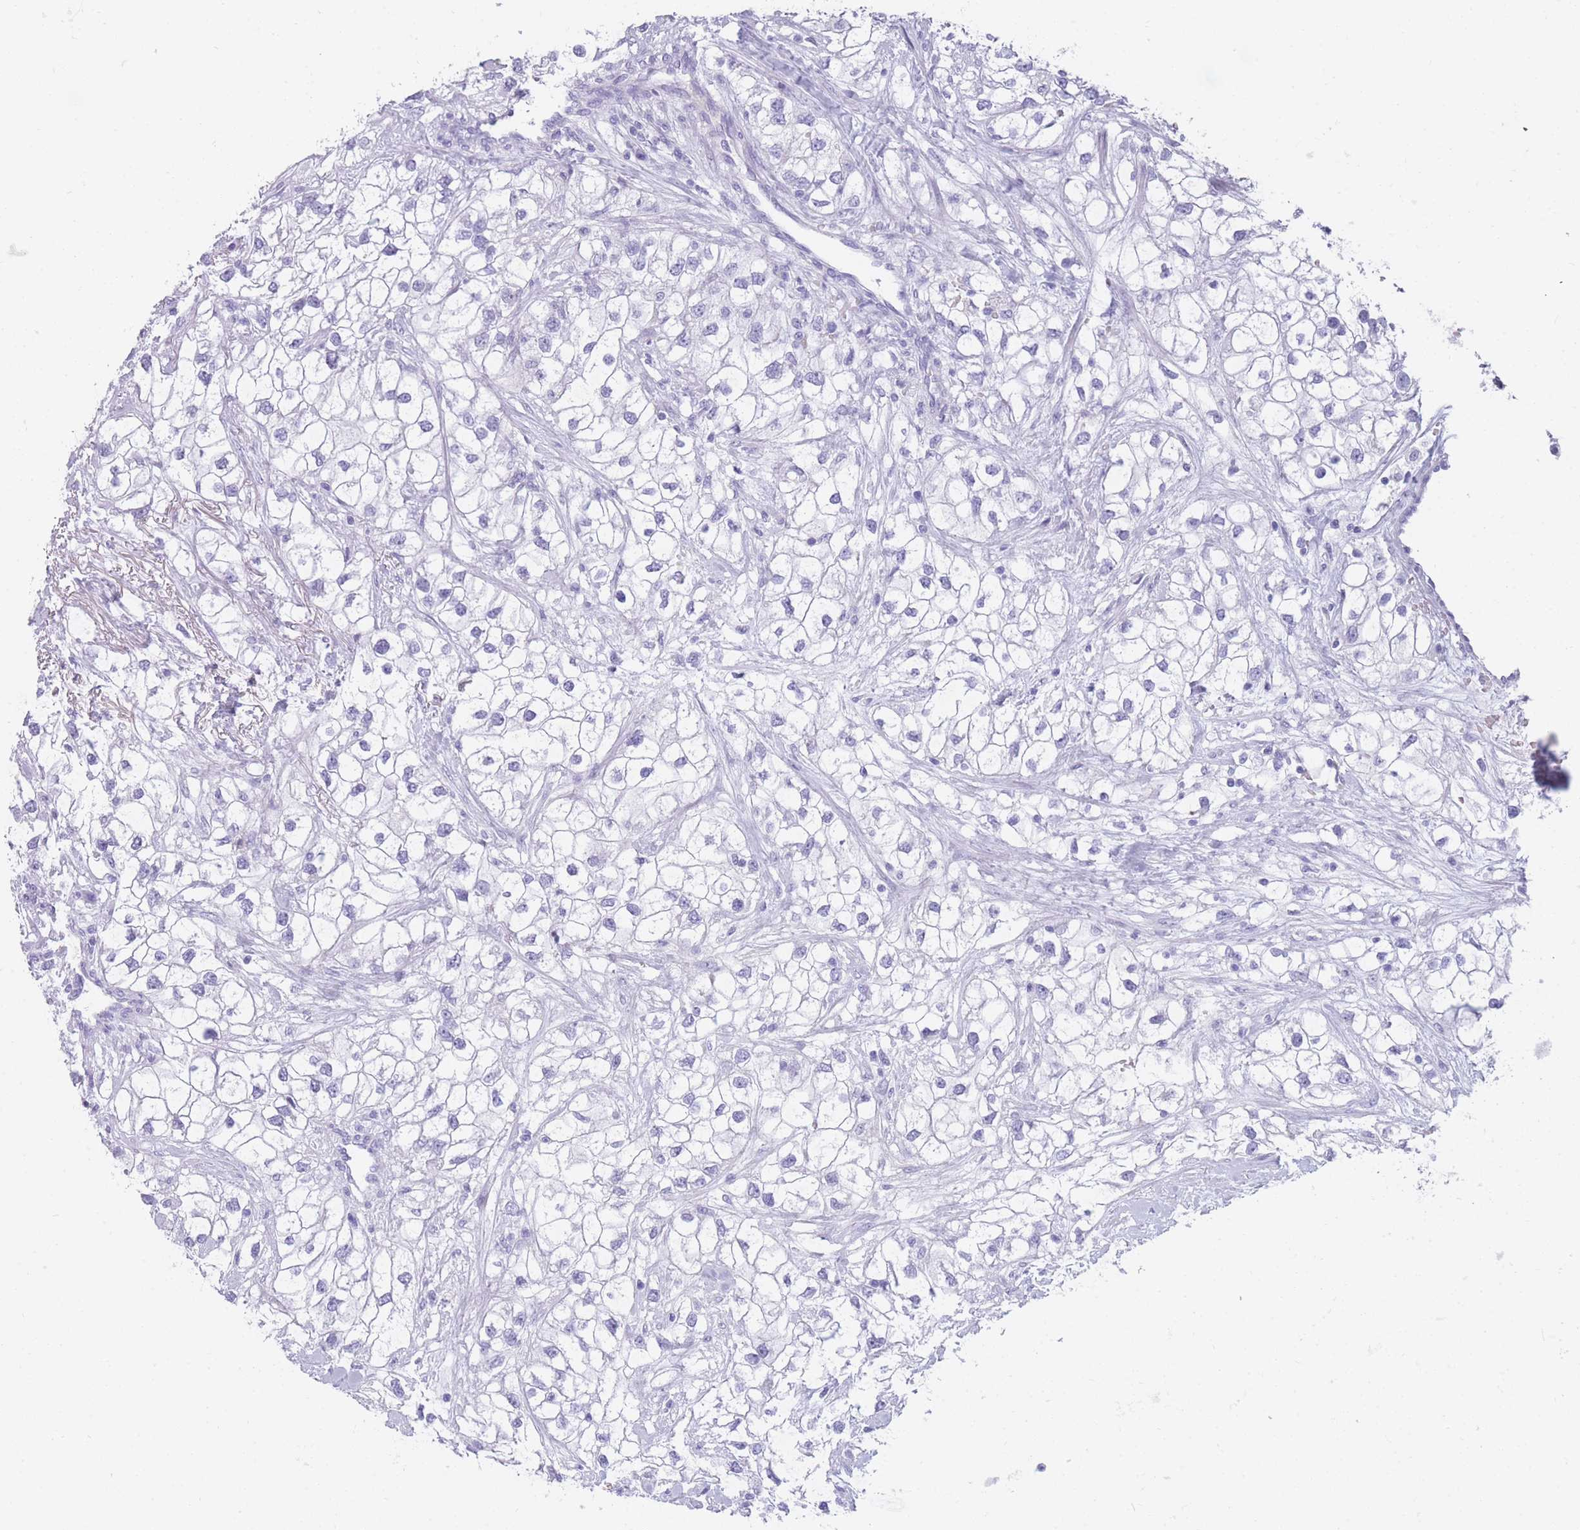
{"staining": {"intensity": "negative", "quantity": "none", "location": "none"}, "tissue": "renal cancer", "cell_type": "Tumor cells", "image_type": "cancer", "snomed": [{"axis": "morphology", "description": "Adenocarcinoma, NOS"}, {"axis": "topography", "description": "Kidney"}], "caption": "DAB immunohistochemical staining of human renal cancer shows no significant staining in tumor cells. (Brightfield microscopy of DAB (3,3'-diaminobenzidine) IHC at high magnification).", "gene": "TNFSF11", "patient": {"sex": "male", "age": 59}}